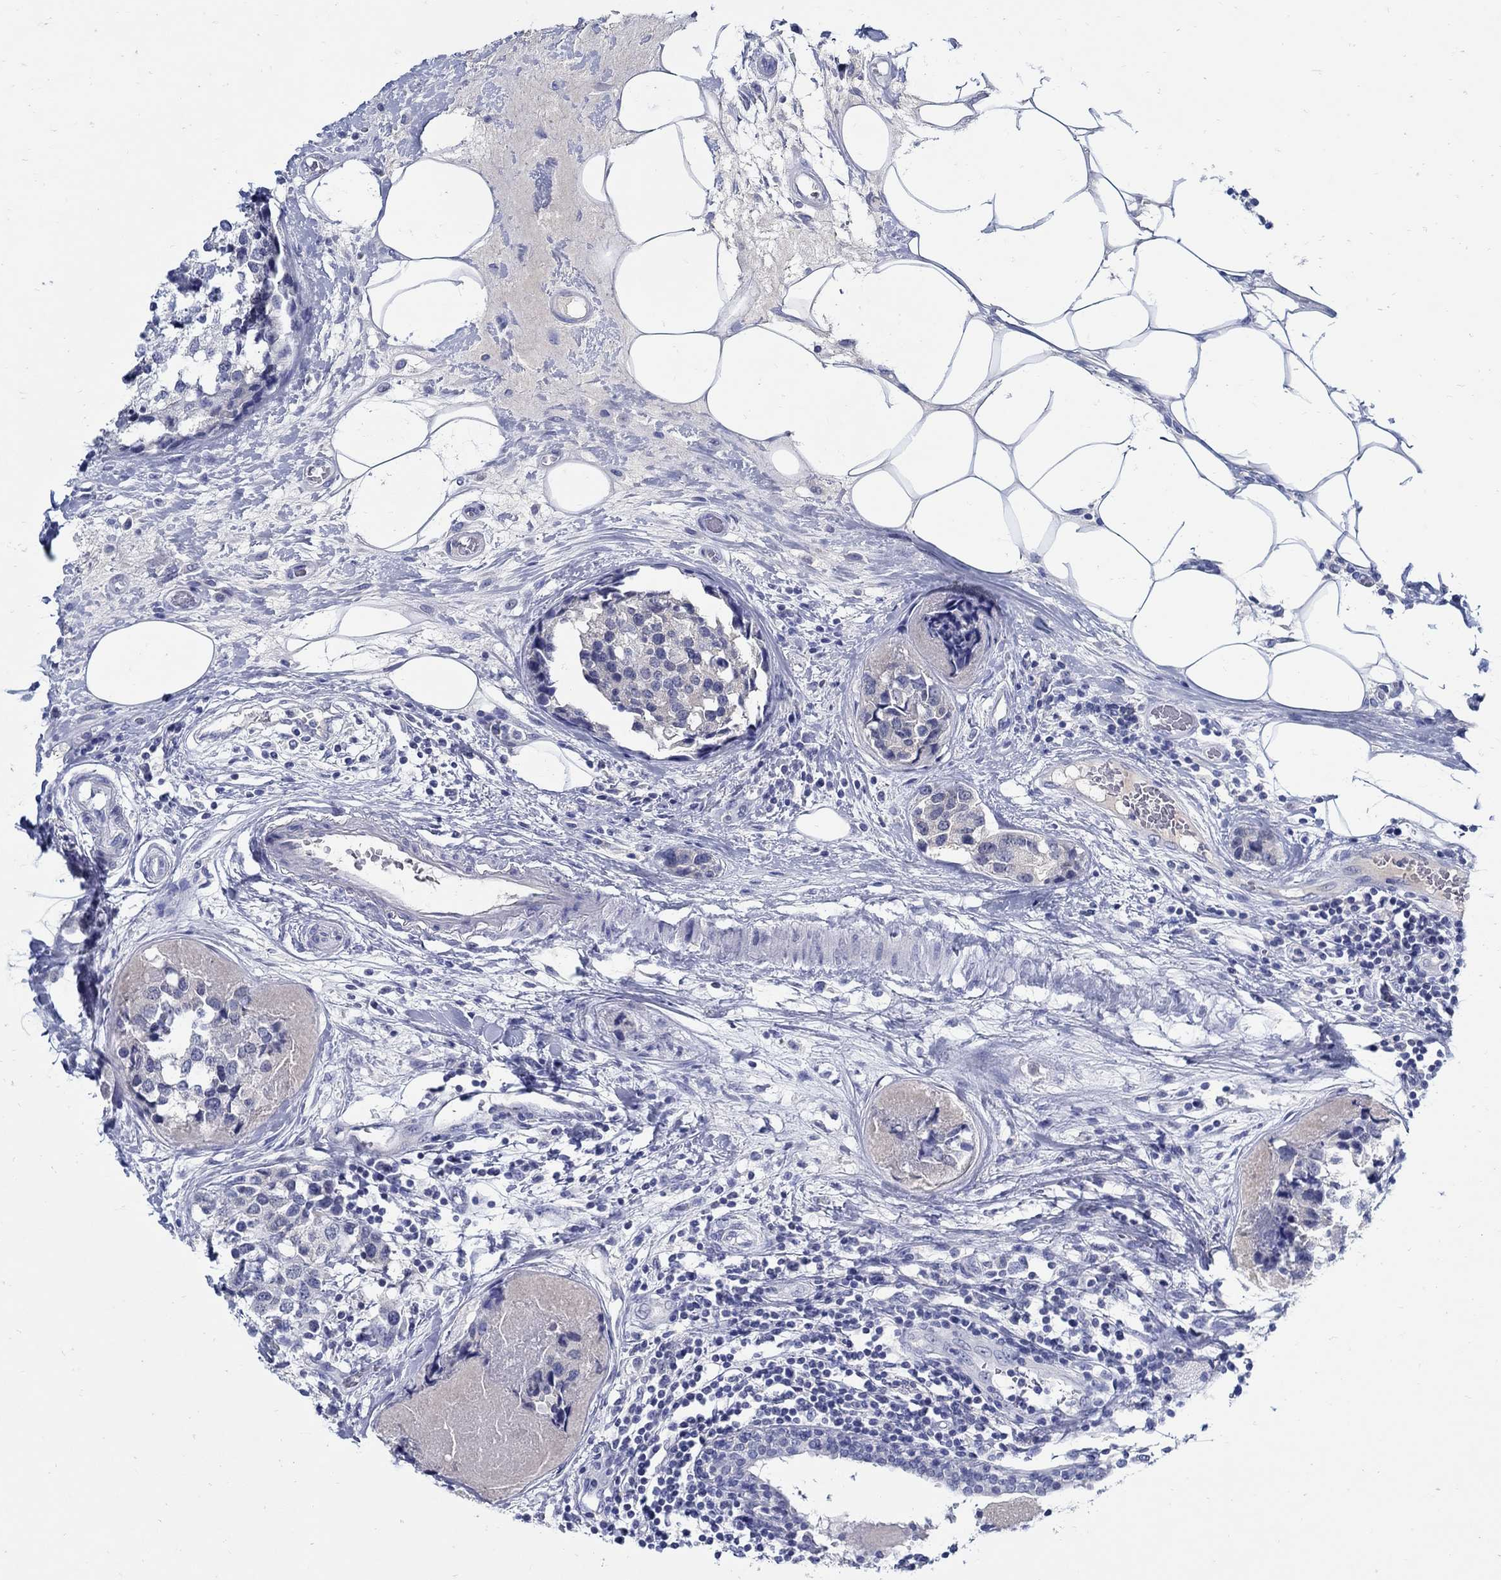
{"staining": {"intensity": "negative", "quantity": "none", "location": "none"}, "tissue": "breast cancer", "cell_type": "Tumor cells", "image_type": "cancer", "snomed": [{"axis": "morphology", "description": "Lobular carcinoma"}, {"axis": "topography", "description": "Breast"}], "caption": "DAB immunohistochemical staining of breast cancer (lobular carcinoma) exhibits no significant positivity in tumor cells.", "gene": "PAX9", "patient": {"sex": "female", "age": 59}}